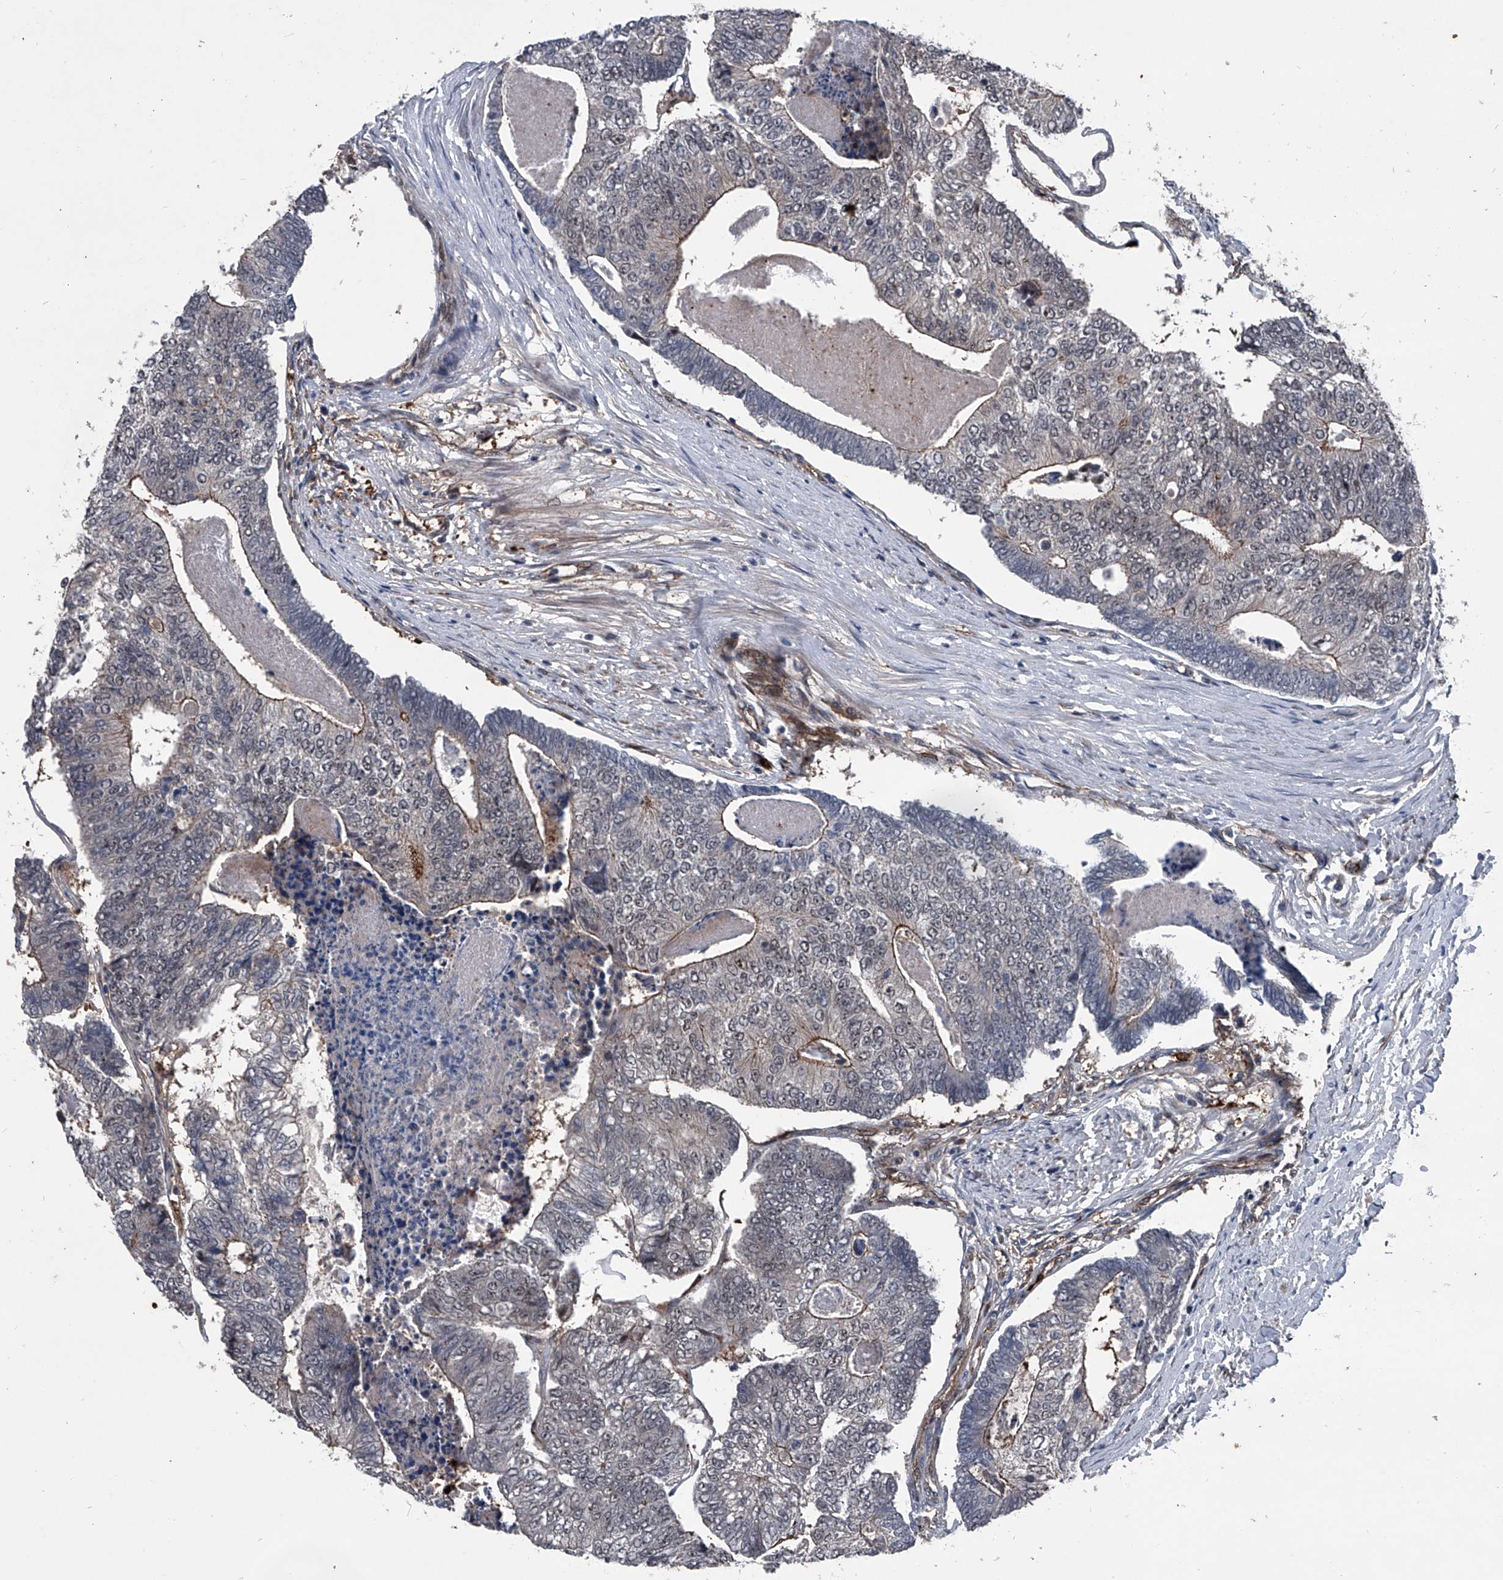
{"staining": {"intensity": "moderate", "quantity": "<25%", "location": "cytoplasmic/membranous"}, "tissue": "colorectal cancer", "cell_type": "Tumor cells", "image_type": "cancer", "snomed": [{"axis": "morphology", "description": "Adenocarcinoma, NOS"}, {"axis": "topography", "description": "Colon"}], "caption": "A photomicrograph of human colorectal adenocarcinoma stained for a protein exhibits moderate cytoplasmic/membranous brown staining in tumor cells.", "gene": "MAPKAP1", "patient": {"sex": "female", "age": 67}}